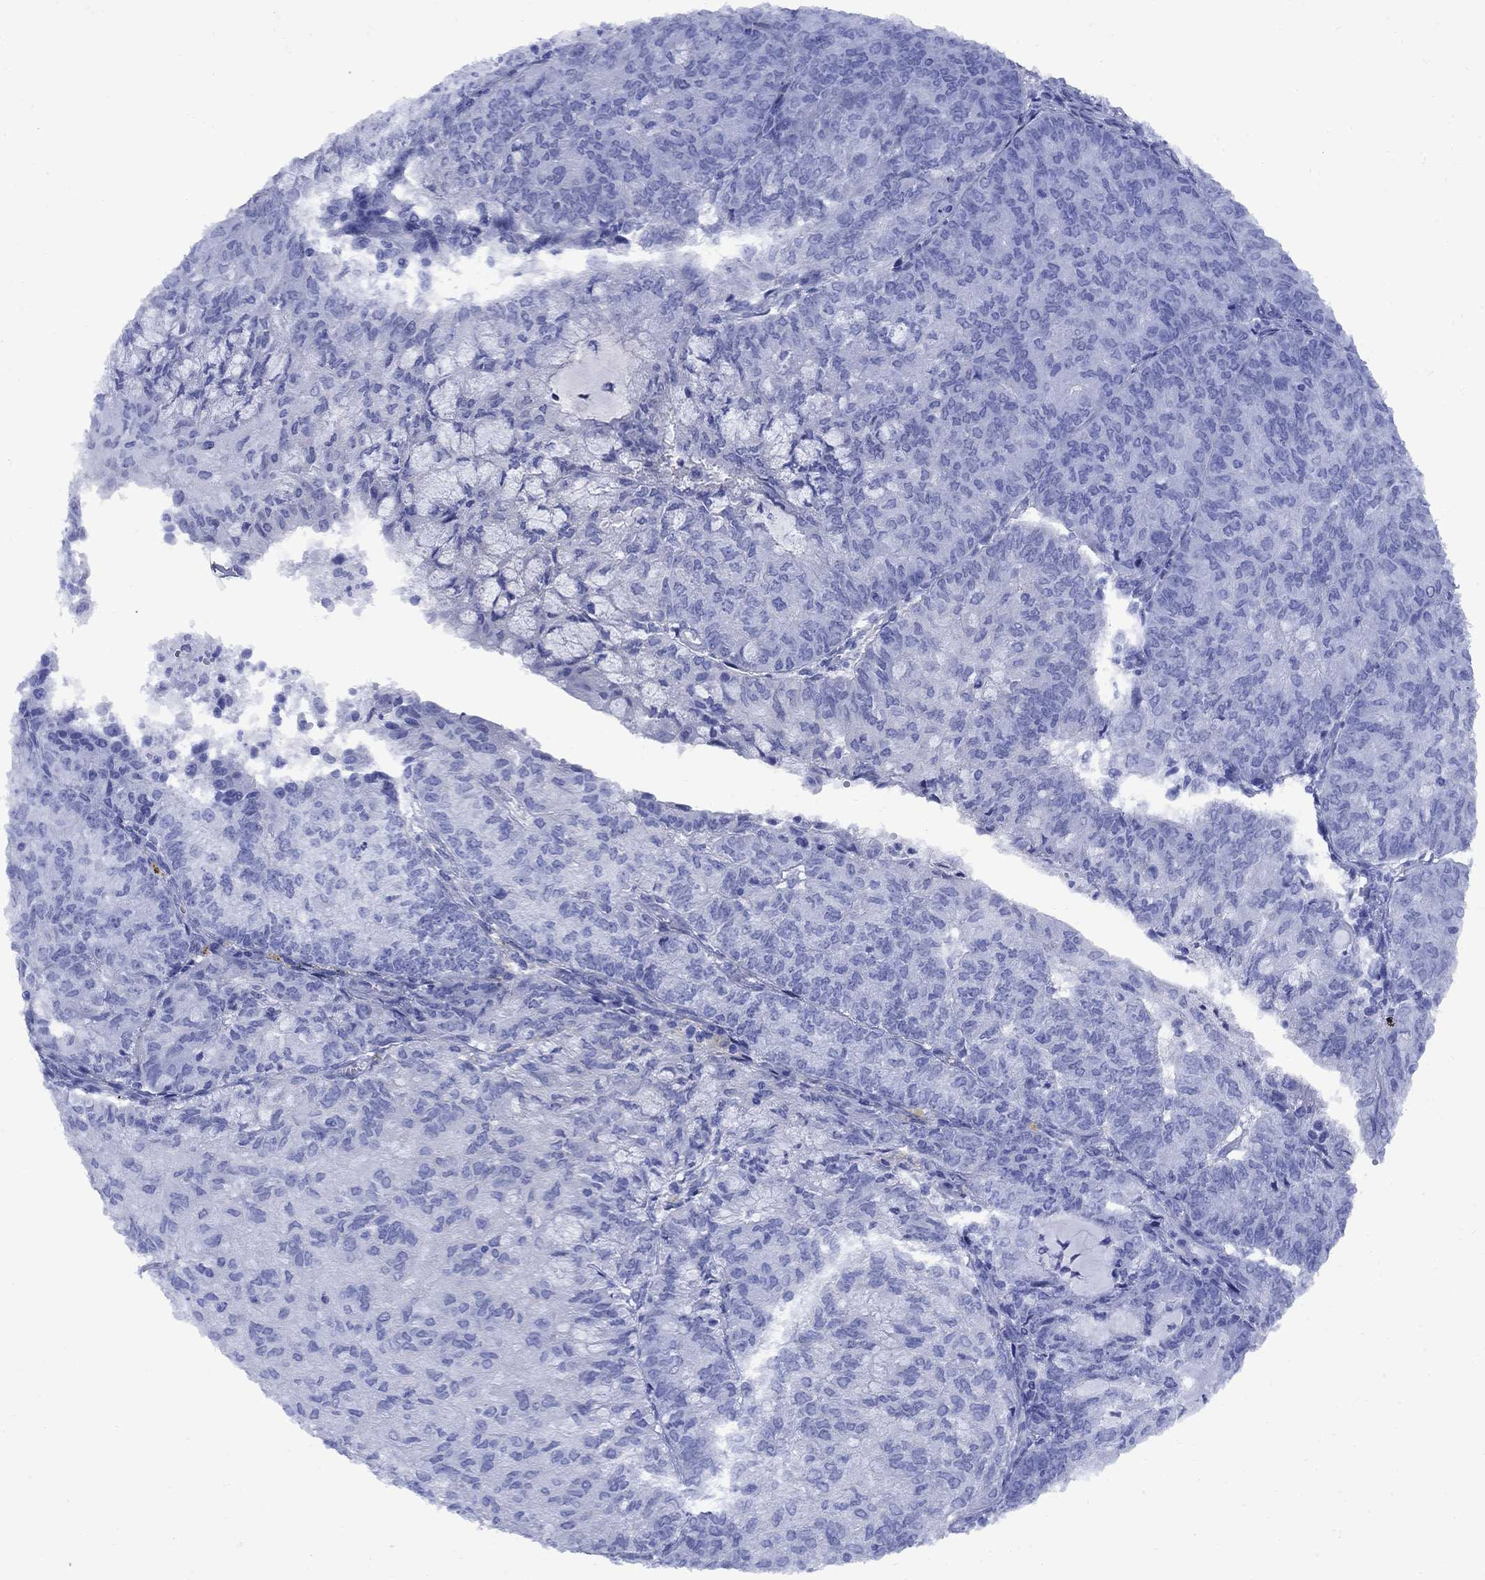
{"staining": {"intensity": "negative", "quantity": "none", "location": "none"}, "tissue": "endometrial cancer", "cell_type": "Tumor cells", "image_type": "cancer", "snomed": [{"axis": "morphology", "description": "Adenocarcinoma, NOS"}, {"axis": "topography", "description": "Endometrium"}], "caption": "A micrograph of human adenocarcinoma (endometrial) is negative for staining in tumor cells.", "gene": "SMCP", "patient": {"sex": "female", "age": 82}}